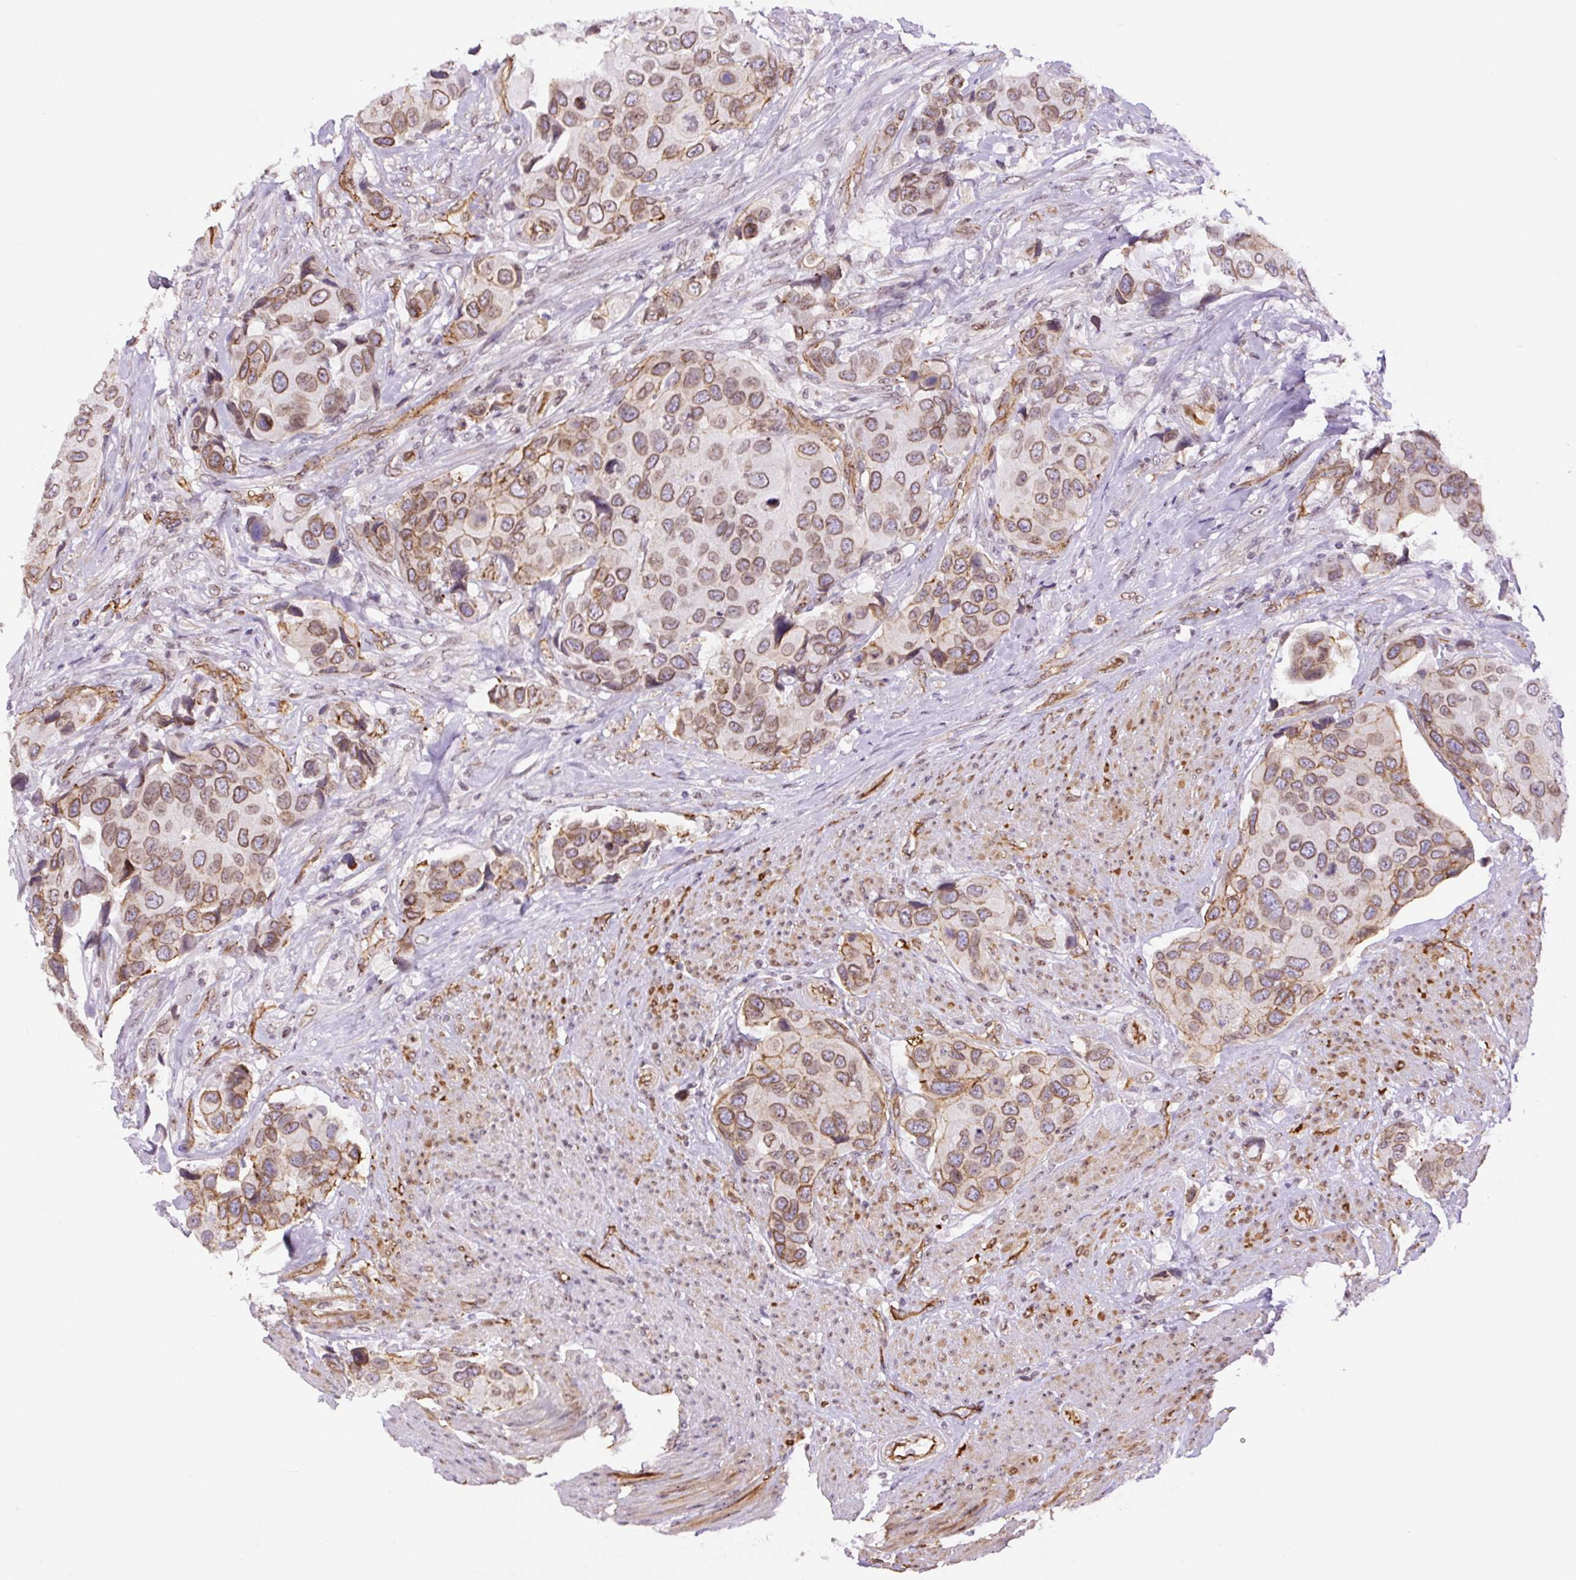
{"staining": {"intensity": "moderate", "quantity": ">75%", "location": "cytoplasmic/membranous,nuclear"}, "tissue": "urothelial cancer", "cell_type": "Tumor cells", "image_type": "cancer", "snomed": [{"axis": "morphology", "description": "Urothelial carcinoma, High grade"}, {"axis": "topography", "description": "Urinary bladder"}], "caption": "A high-resolution micrograph shows immunohistochemistry (IHC) staining of urothelial carcinoma (high-grade), which exhibits moderate cytoplasmic/membranous and nuclear expression in approximately >75% of tumor cells.", "gene": "MYO5C", "patient": {"sex": "male", "age": 74}}